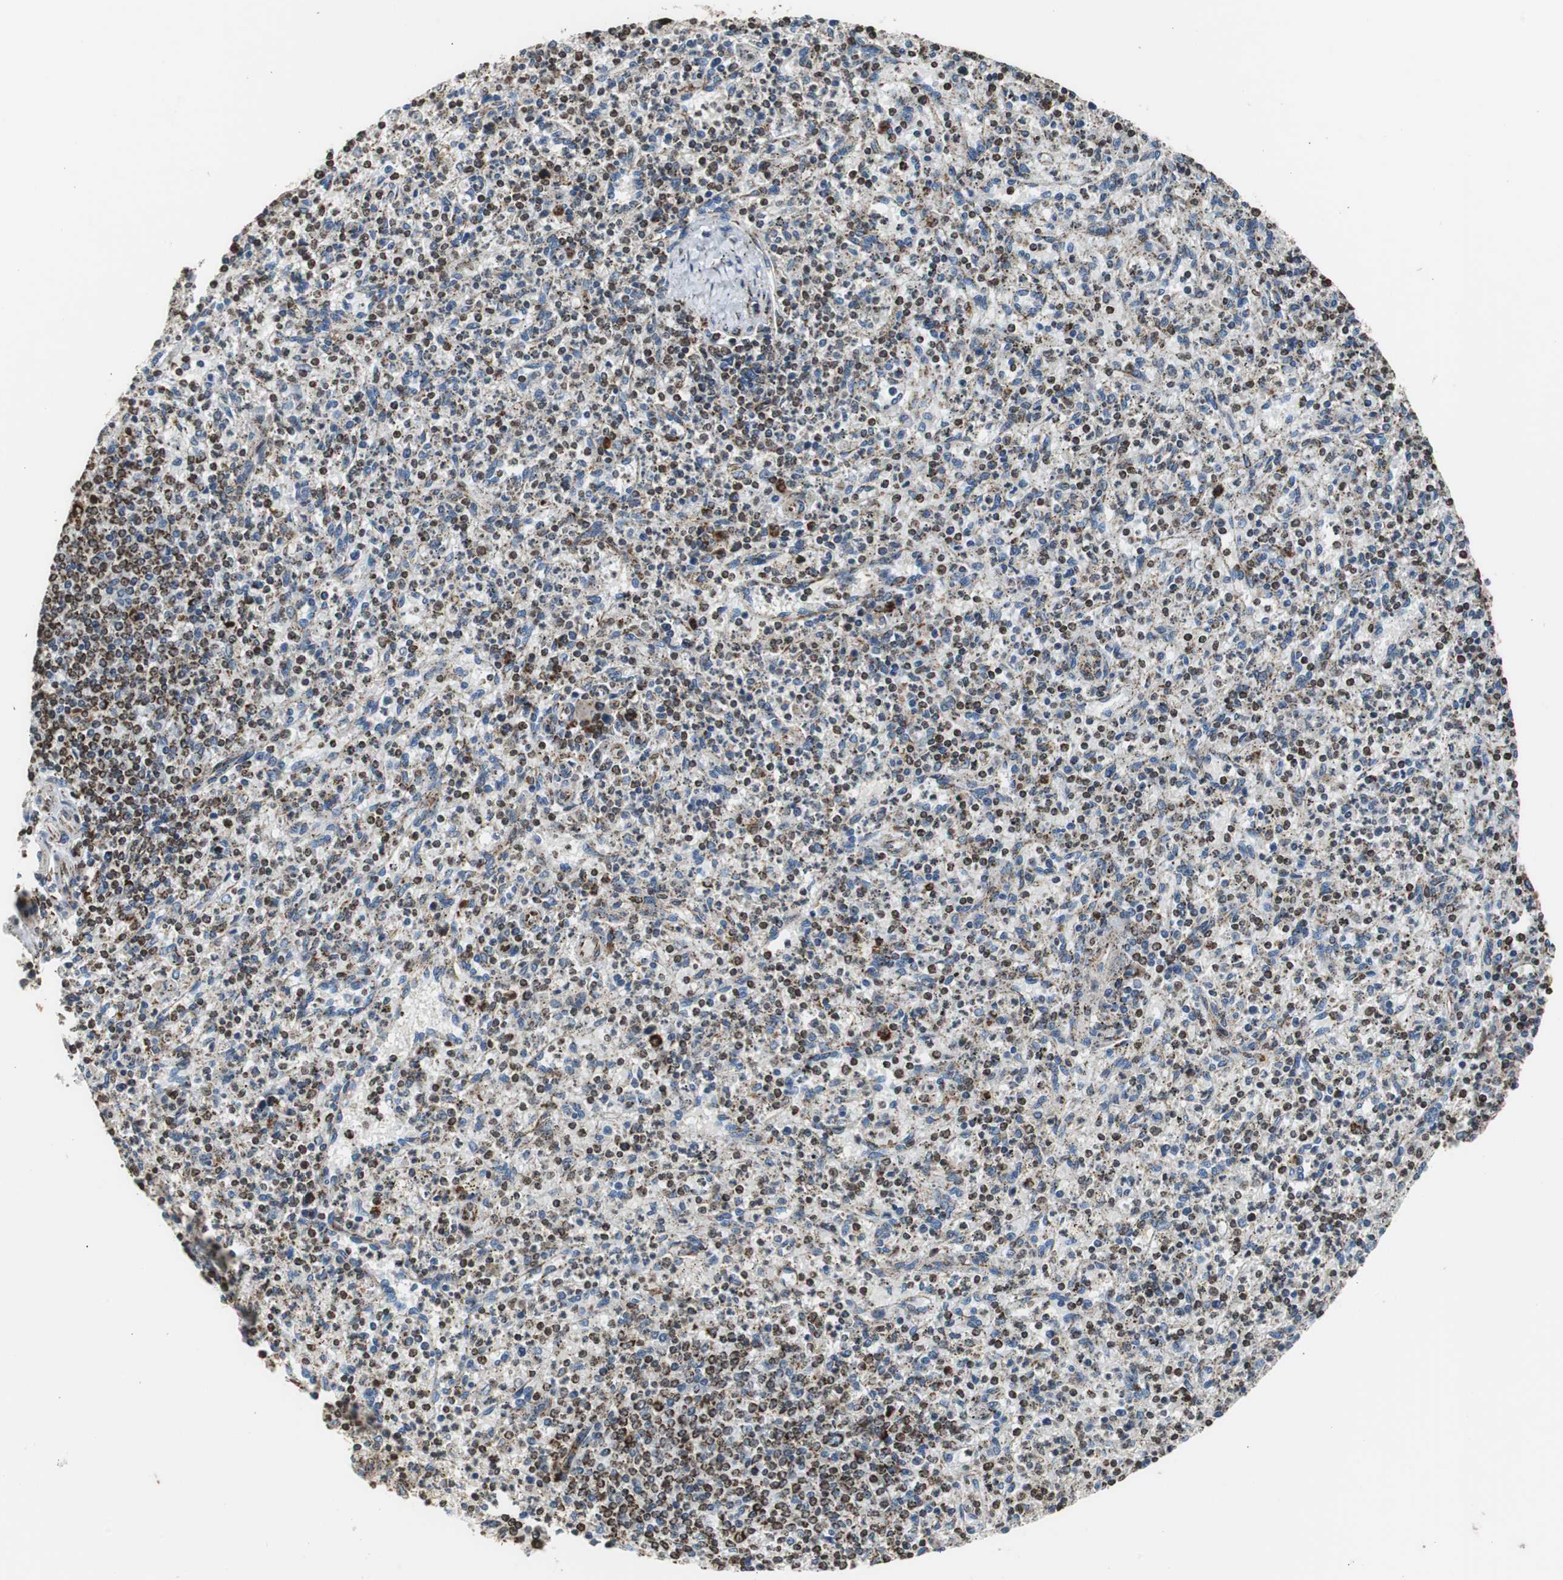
{"staining": {"intensity": "strong", "quantity": "25%-75%", "location": "cytoplasmic/membranous"}, "tissue": "spleen", "cell_type": "Cells in red pulp", "image_type": "normal", "snomed": [{"axis": "morphology", "description": "Normal tissue, NOS"}, {"axis": "topography", "description": "Spleen"}], "caption": "Brown immunohistochemical staining in normal human spleen displays strong cytoplasmic/membranous expression in about 25%-75% of cells in red pulp. (IHC, brightfield microscopy, high magnification).", "gene": "HSPA9", "patient": {"sex": "male", "age": 72}}